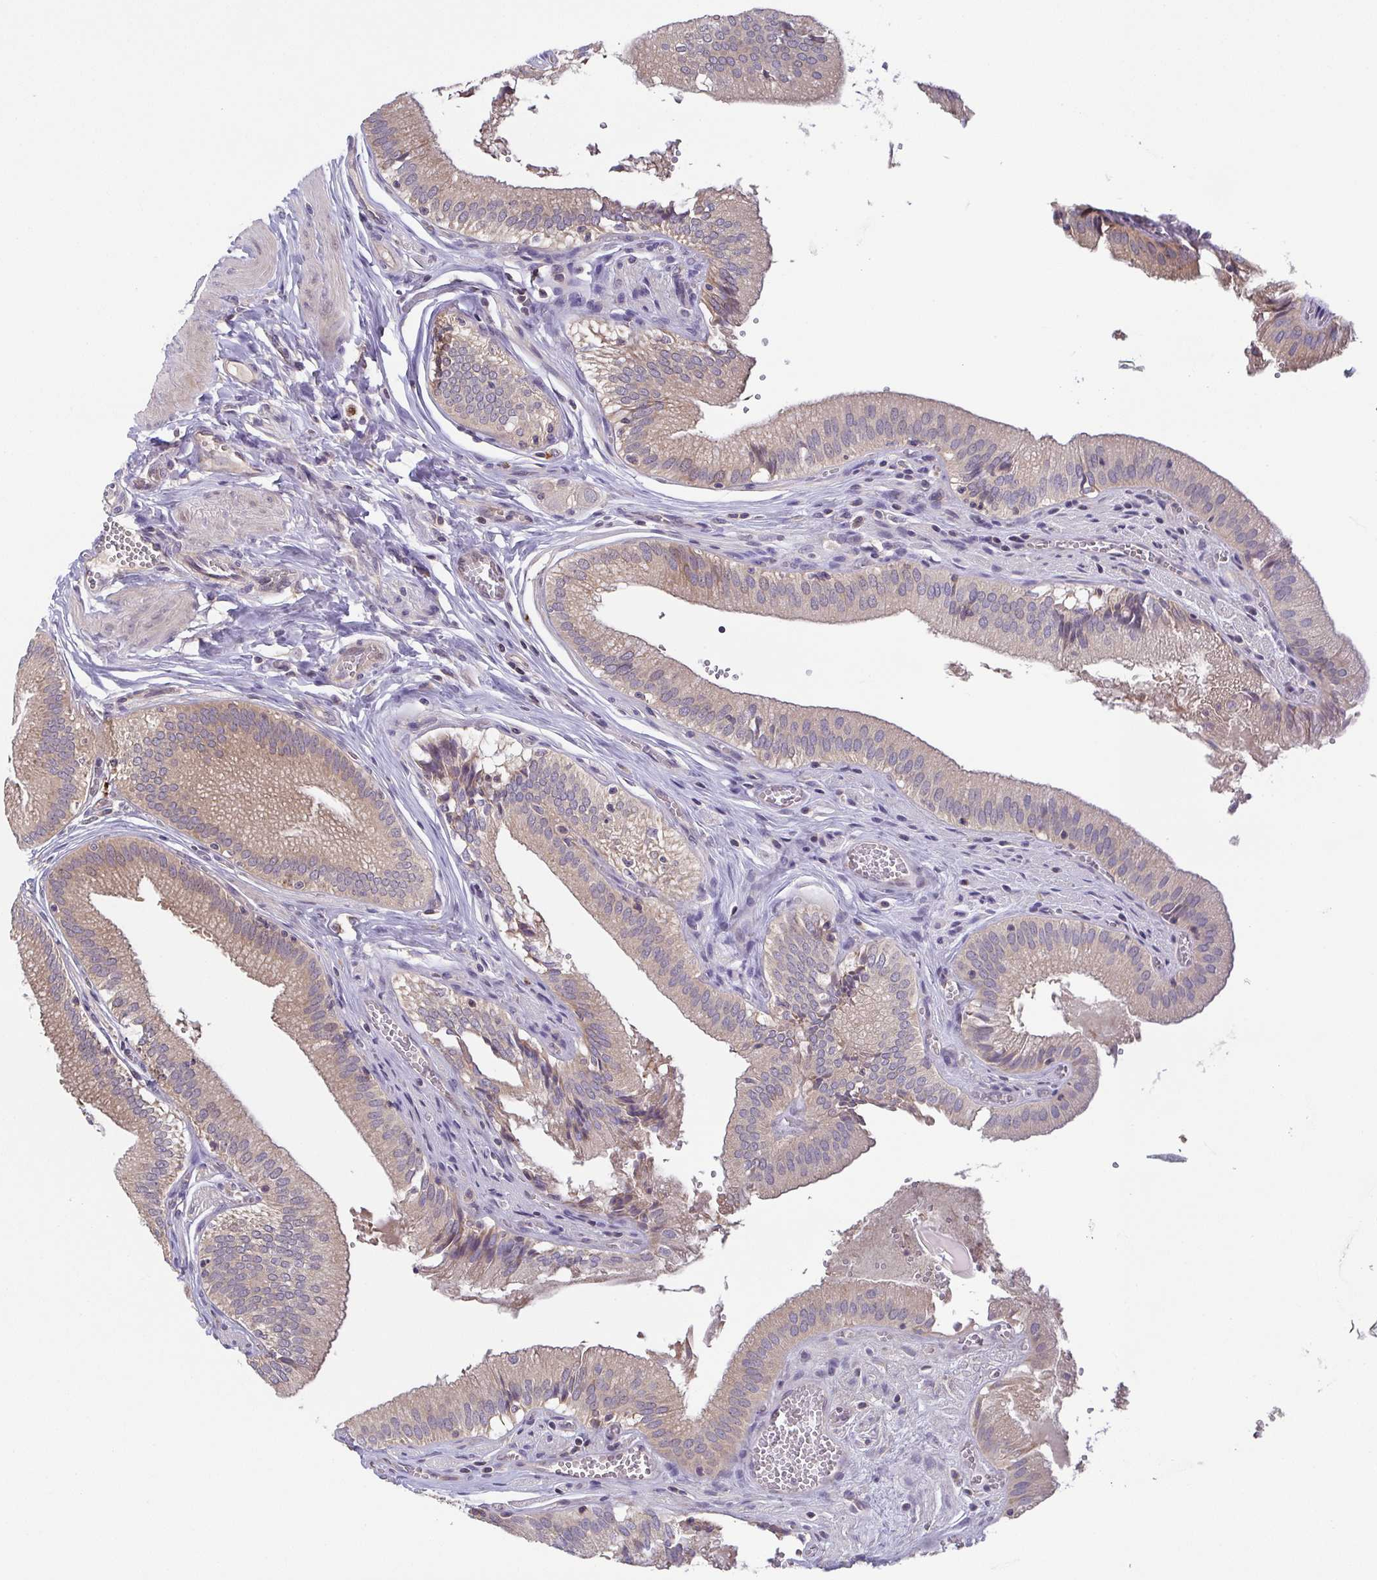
{"staining": {"intensity": "weak", "quantity": ">75%", "location": "cytoplasmic/membranous"}, "tissue": "gallbladder", "cell_type": "Glandular cells", "image_type": "normal", "snomed": [{"axis": "morphology", "description": "Normal tissue, NOS"}, {"axis": "topography", "description": "Gallbladder"}, {"axis": "topography", "description": "Peripheral nerve tissue"}], "caption": "The micrograph displays immunohistochemical staining of benign gallbladder. There is weak cytoplasmic/membranous positivity is appreciated in approximately >75% of glandular cells.", "gene": "OSBPL7", "patient": {"sex": "male", "age": 17}}